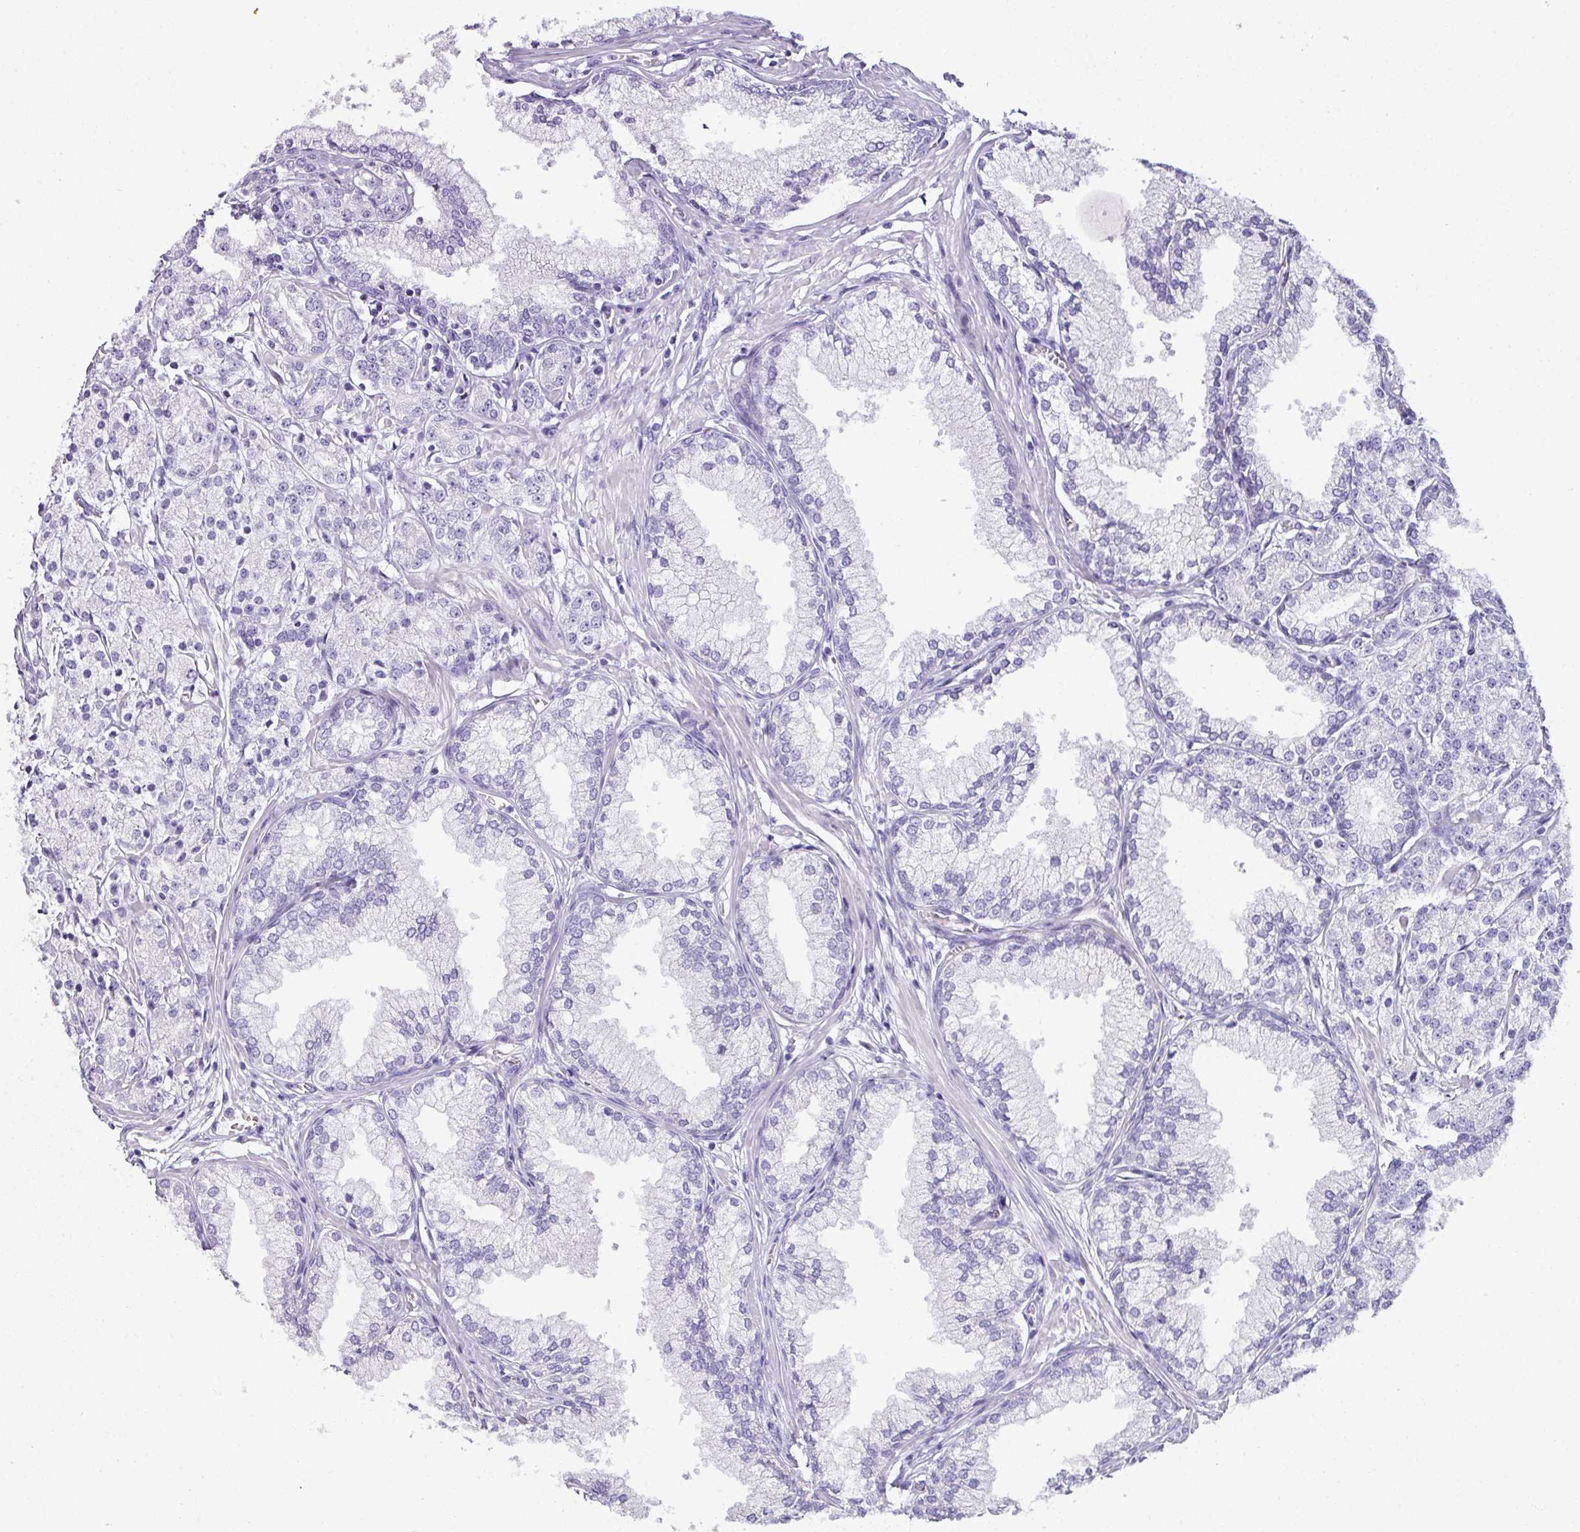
{"staining": {"intensity": "negative", "quantity": "none", "location": "none"}, "tissue": "prostate cancer", "cell_type": "Tumor cells", "image_type": "cancer", "snomed": [{"axis": "morphology", "description": "Adenocarcinoma, High grade"}, {"axis": "topography", "description": "Prostate"}], "caption": "Tumor cells are negative for protein expression in human prostate cancer (high-grade adenocarcinoma). (DAB (3,3'-diaminobenzidine) IHC, high magnification).", "gene": "NAPSA", "patient": {"sex": "male", "age": 69}}